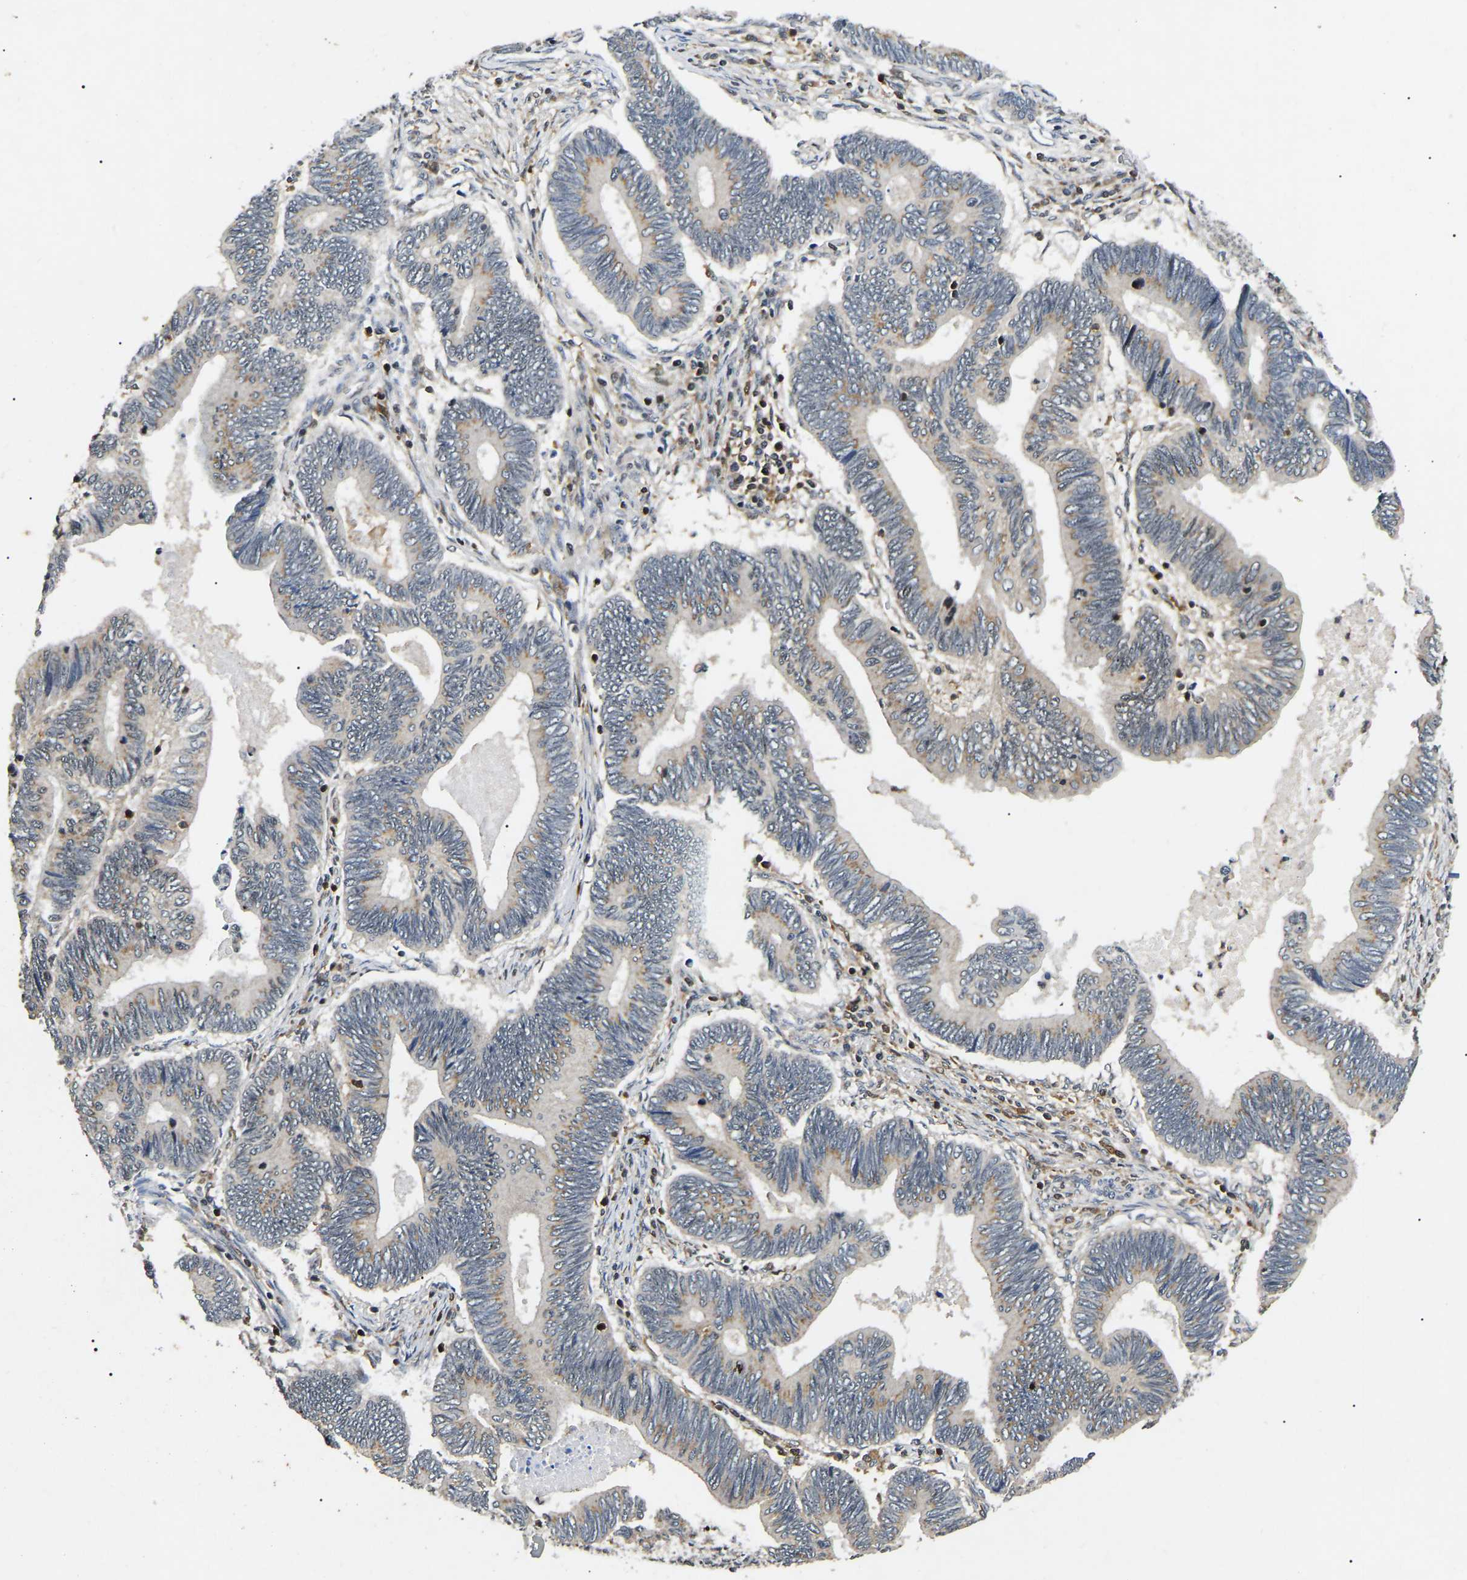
{"staining": {"intensity": "weak", "quantity": "25%-75%", "location": "cytoplasmic/membranous"}, "tissue": "pancreatic cancer", "cell_type": "Tumor cells", "image_type": "cancer", "snomed": [{"axis": "morphology", "description": "Adenocarcinoma, NOS"}, {"axis": "topography", "description": "Pancreas"}], "caption": "Weak cytoplasmic/membranous protein staining is appreciated in approximately 25%-75% of tumor cells in pancreatic adenocarcinoma. The protein of interest is shown in brown color, while the nuclei are stained blue.", "gene": "RBM28", "patient": {"sex": "female", "age": 70}}